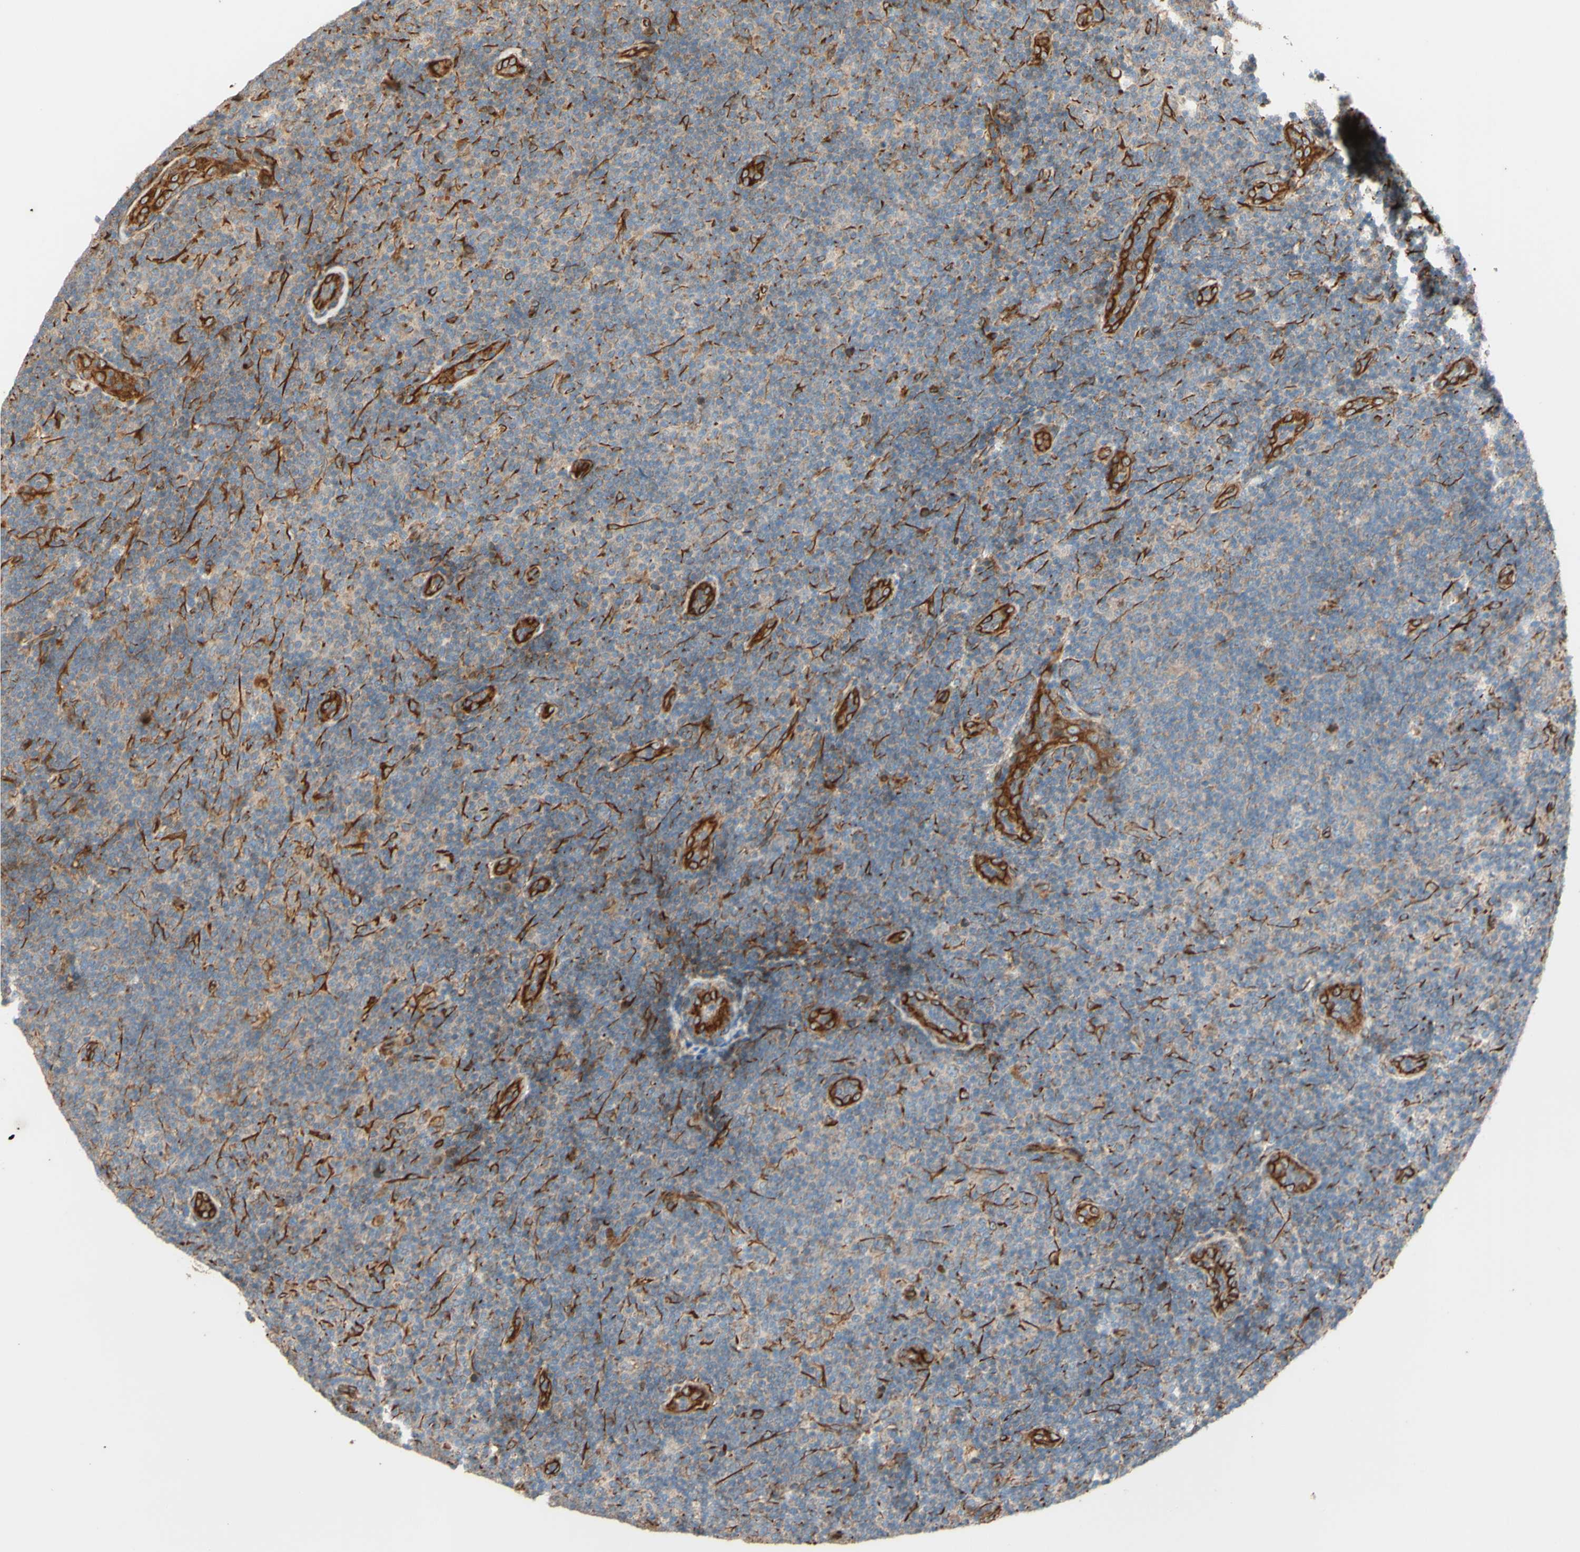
{"staining": {"intensity": "weak", "quantity": ">75%", "location": "cytoplasmic/membranous"}, "tissue": "lymphoma", "cell_type": "Tumor cells", "image_type": "cancer", "snomed": [{"axis": "morphology", "description": "Malignant lymphoma, non-Hodgkin's type, Low grade"}, {"axis": "topography", "description": "Lymph node"}], "caption": "Immunohistochemistry of human malignant lymphoma, non-Hodgkin's type (low-grade) shows low levels of weak cytoplasmic/membranous expression in approximately >75% of tumor cells. (DAB (3,3'-diaminobenzidine) IHC with brightfield microscopy, high magnification).", "gene": "C1orf43", "patient": {"sex": "male", "age": 83}}